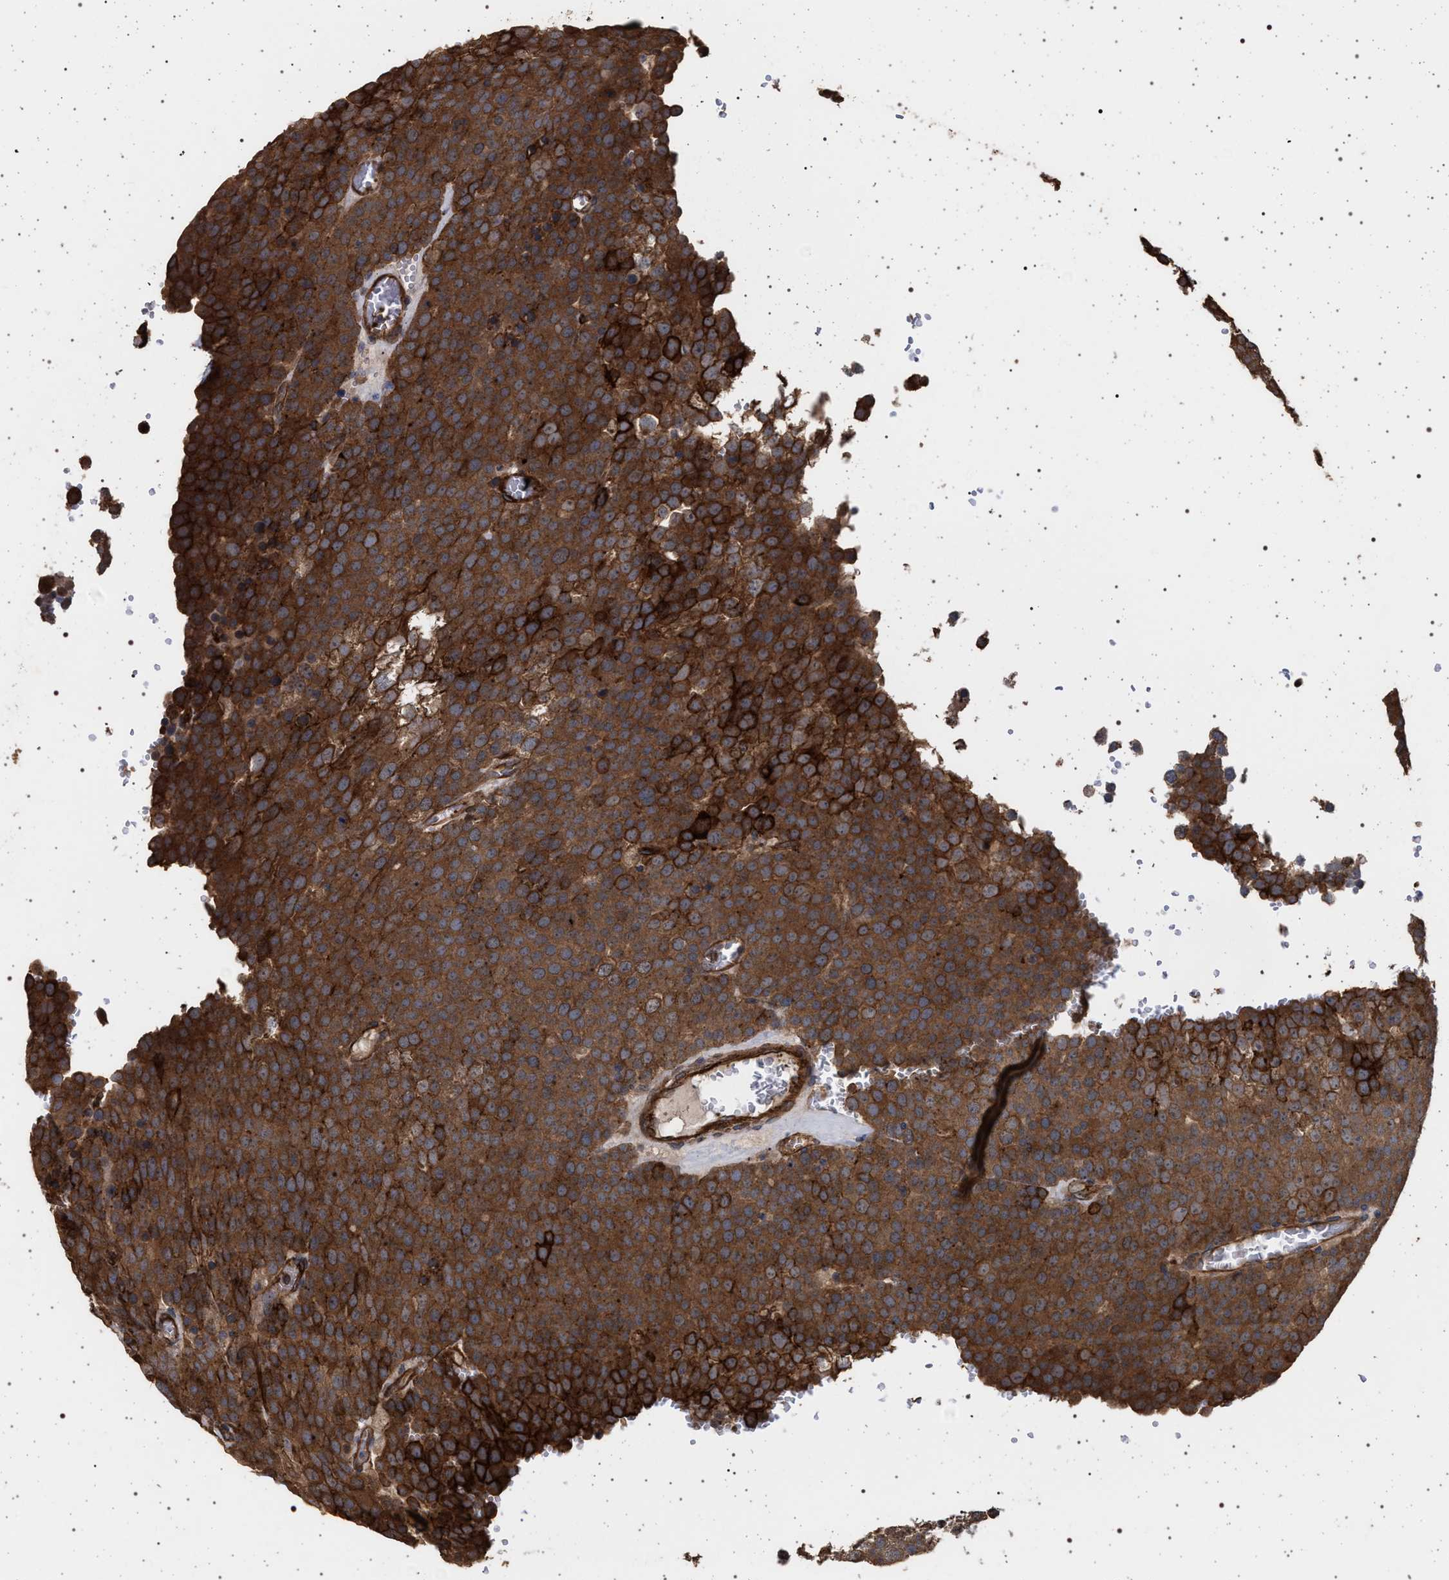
{"staining": {"intensity": "strong", "quantity": ">75%", "location": "cytoplasmic/membranous"}, "tissue": "testis cancer", "cell_type": "Tumor cells", "image_type": "cancer", "snomed": [{"axis": "morphology", "description": "Seminoma, NOS"}, {"axis": "topography", "description": "Testis"}], "caption": "Brown immunohistochemical staining in testis seminoma exhibits strong cytoplasmic/membranous staining in approximately >75% of tumor cells.", "gene": "IFT20", "patient": {"sex": "male", "age": 71}}